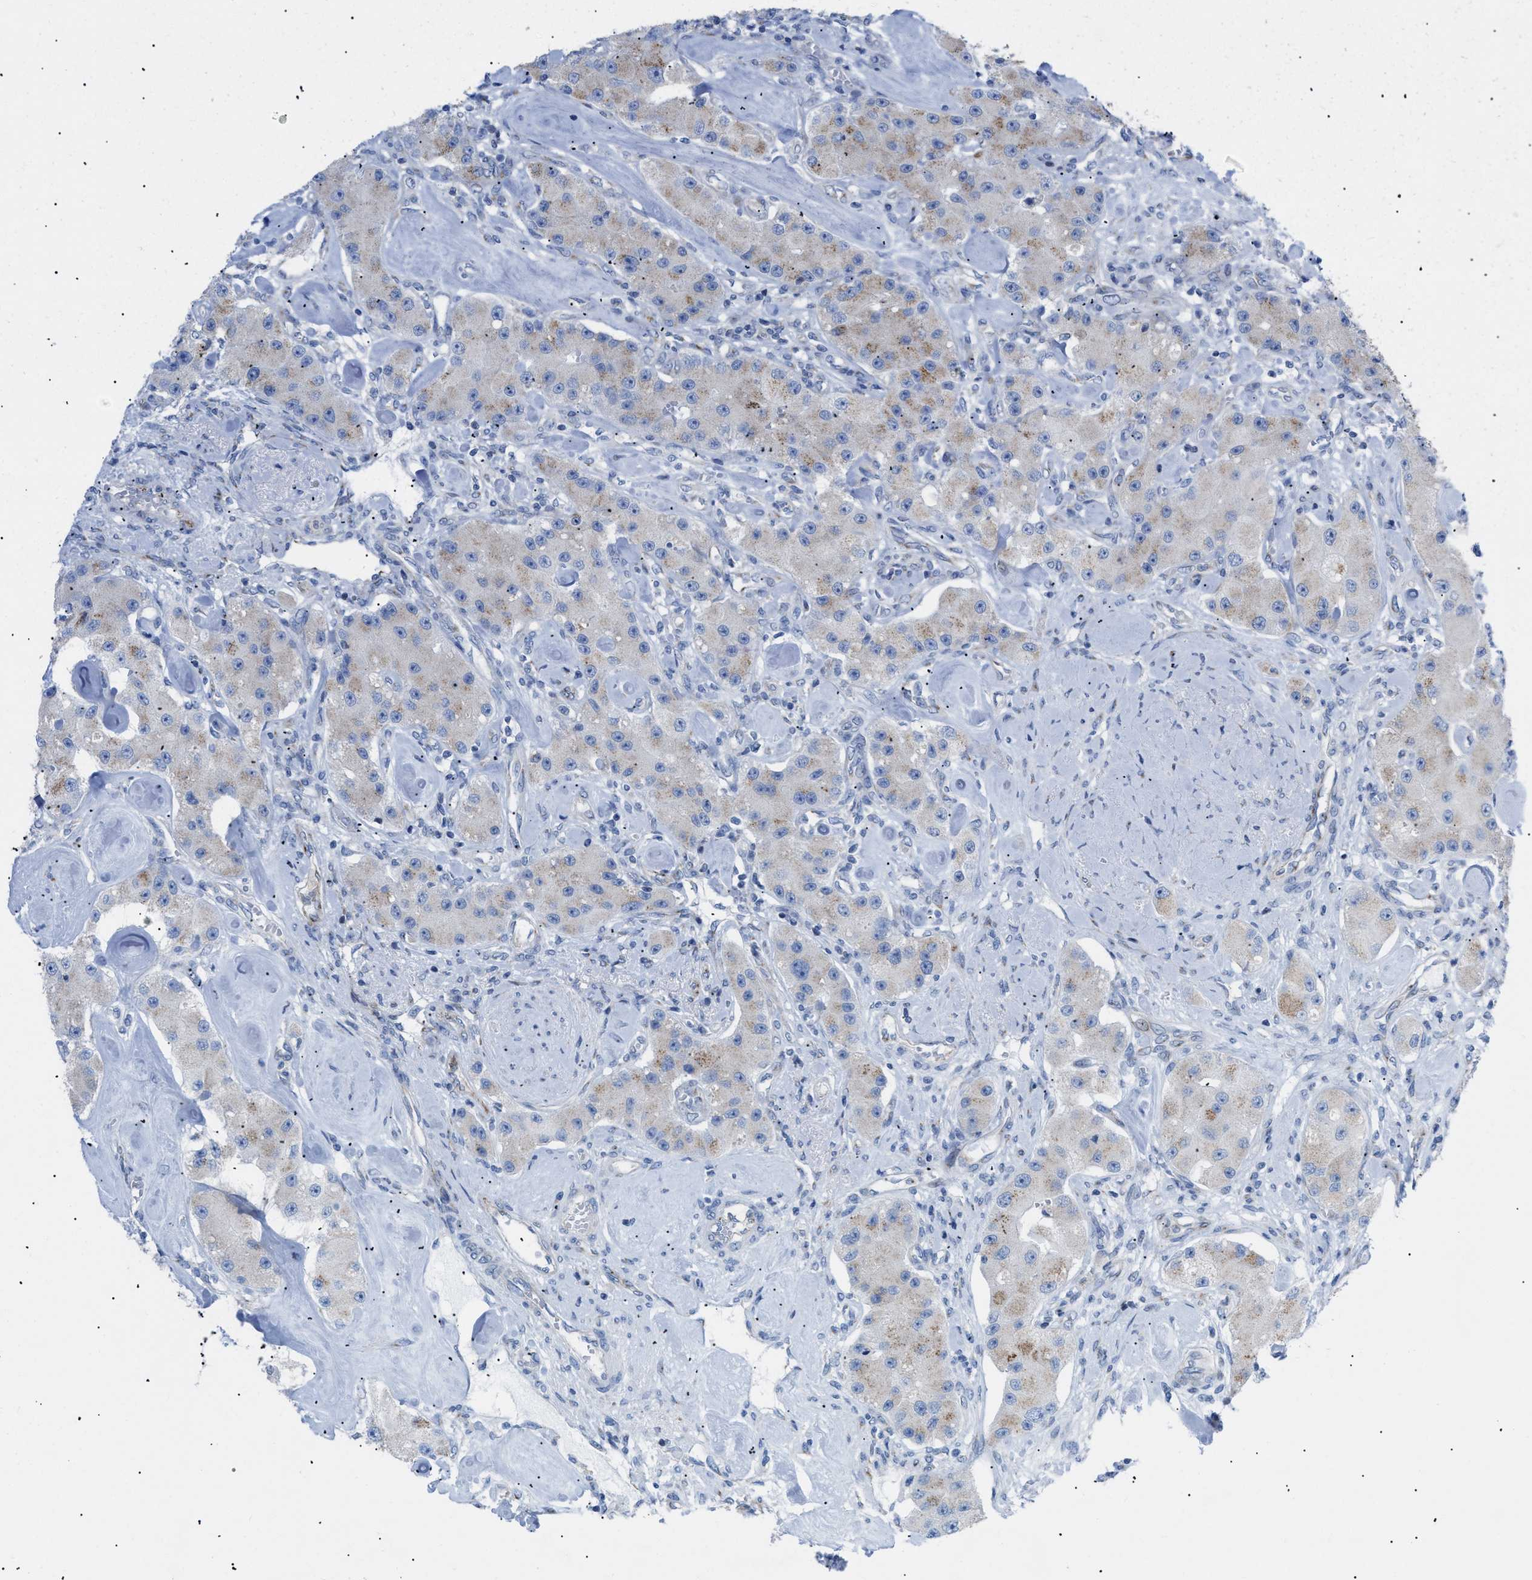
{"staining": {"intensity": "moderate", "quantity": "<25%", "location": "cytoplasmic/membranous"}, "tissue": "carcinoid", "cell_type": "Tumor cells", "image_type": "cancer", "snomed": [{"axis": "morphology", "description": "Carcinoid, malignant, NOS"}, {"axis": "topography", "description": "Pancreas"}], "caption": "Protein staining displays moderate cytoplasmic/membranous staining in about <25% of tumor cells in malignant carcinoid. (Stains: DAB in brown, nuclei in blue, Microscopy: brightfield microscopy at high magnification).", "gene": "TMEM17", "patient": {"sex": "male", "age": 41}}